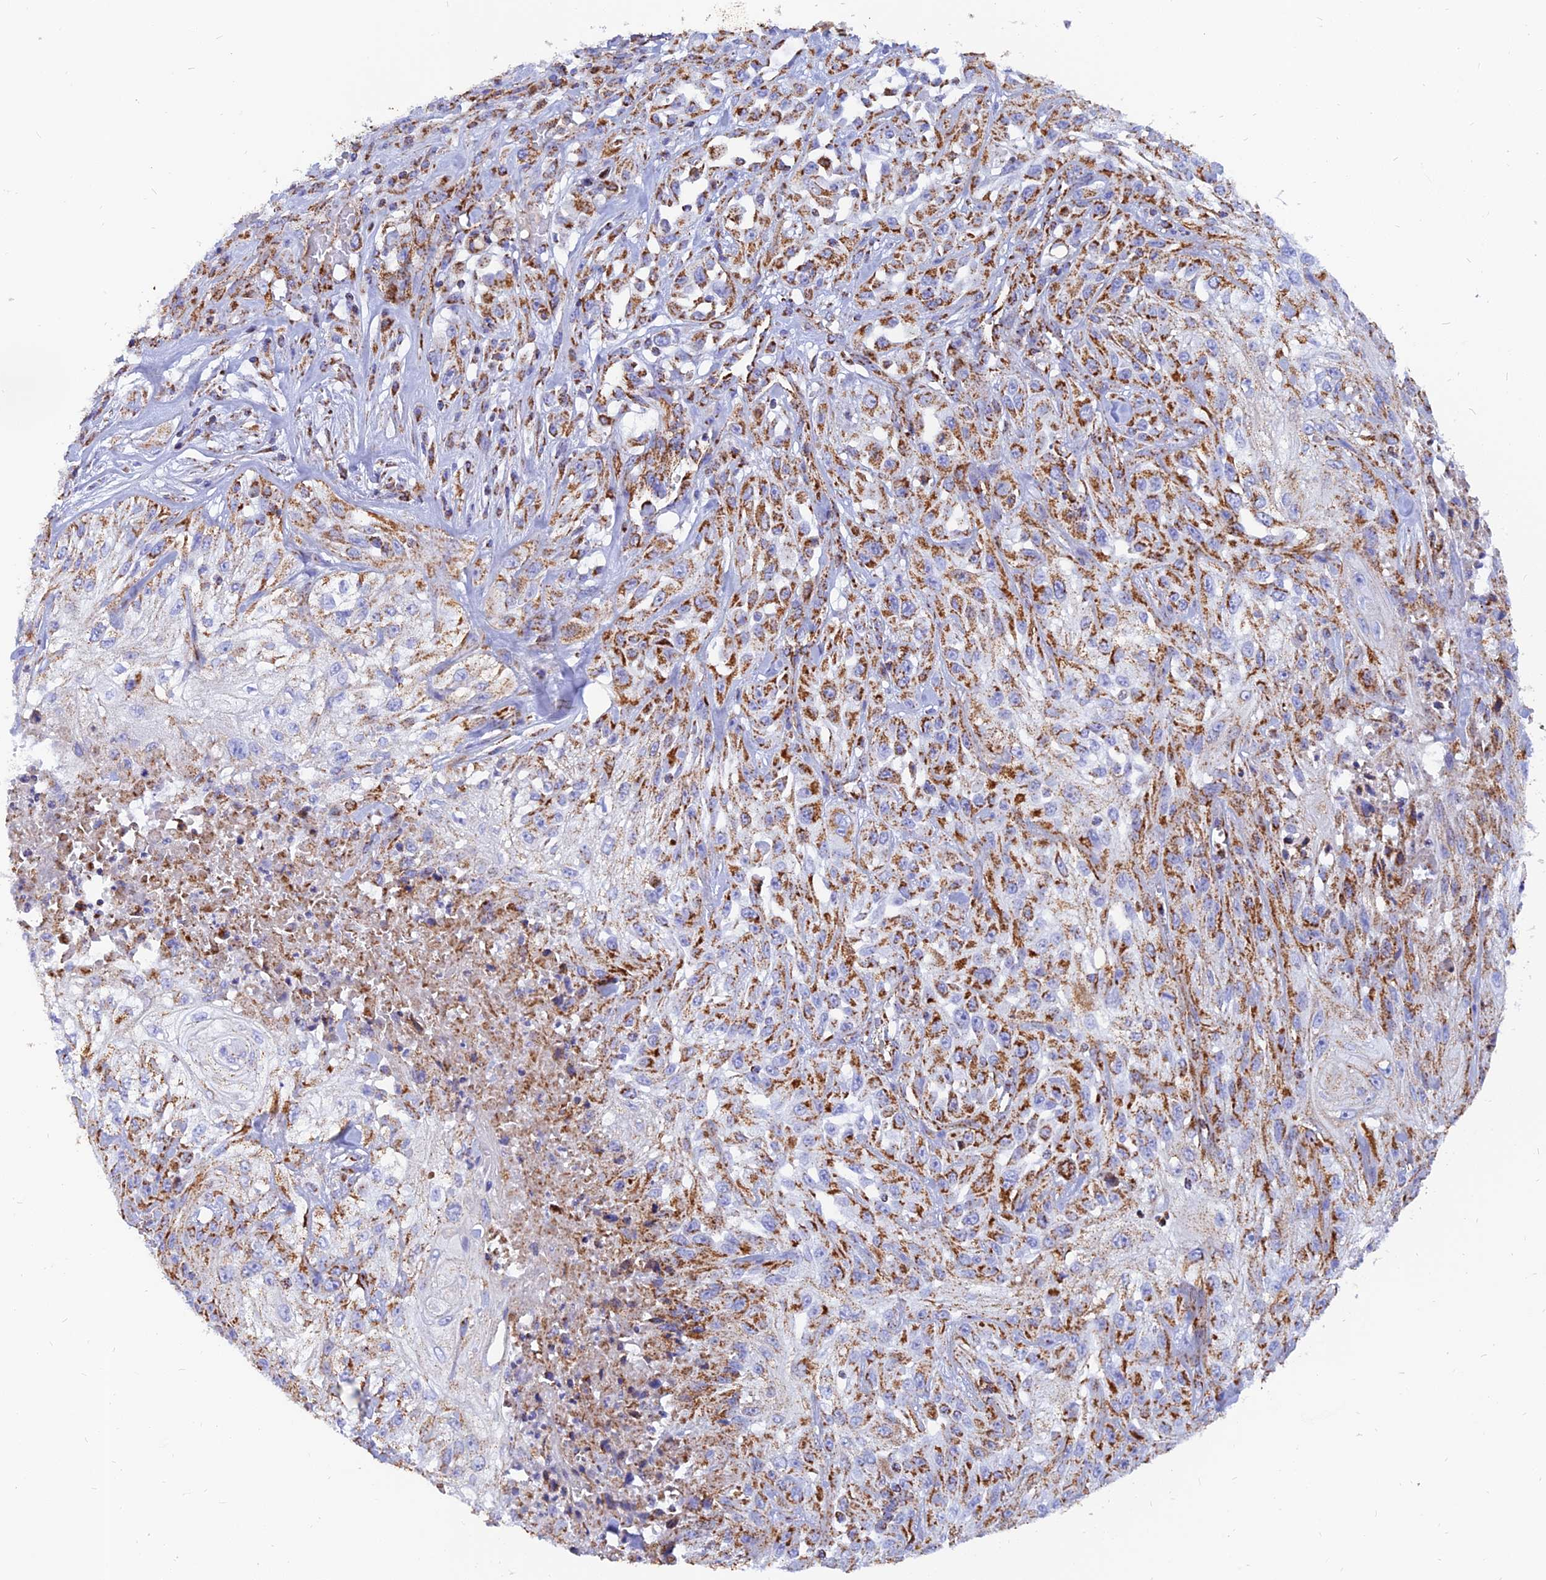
{"staining": {"intensity": "moderate", "quantity": "25%-75%", "location": "cytoplasmic/membranous"}, "tissue": "skin cancer", "cell_type": "Tumor cells", "image_type": "cancer", "snomed": [{"axis": "morphology", "description": "Squamous cell carcinoma, NOS"}, {"axis": "morphology", "description": "Squamous cell carcinoma, metastatic, NOS"}, {"axis": "topography", "description": "Skin"}, {"axis": "topography", "description": "Lymph node"}], "caption": "A histopathology image showing moderate cytoplasmic/membranous positivity in approximately 25%-75% of tumor cells in metastatic squamous cell carcinoma (skin), as visualized by brown immunohistochemical staining.", "gene": "NDUFB6", "patient": {"sex": "male", "age": 75}}